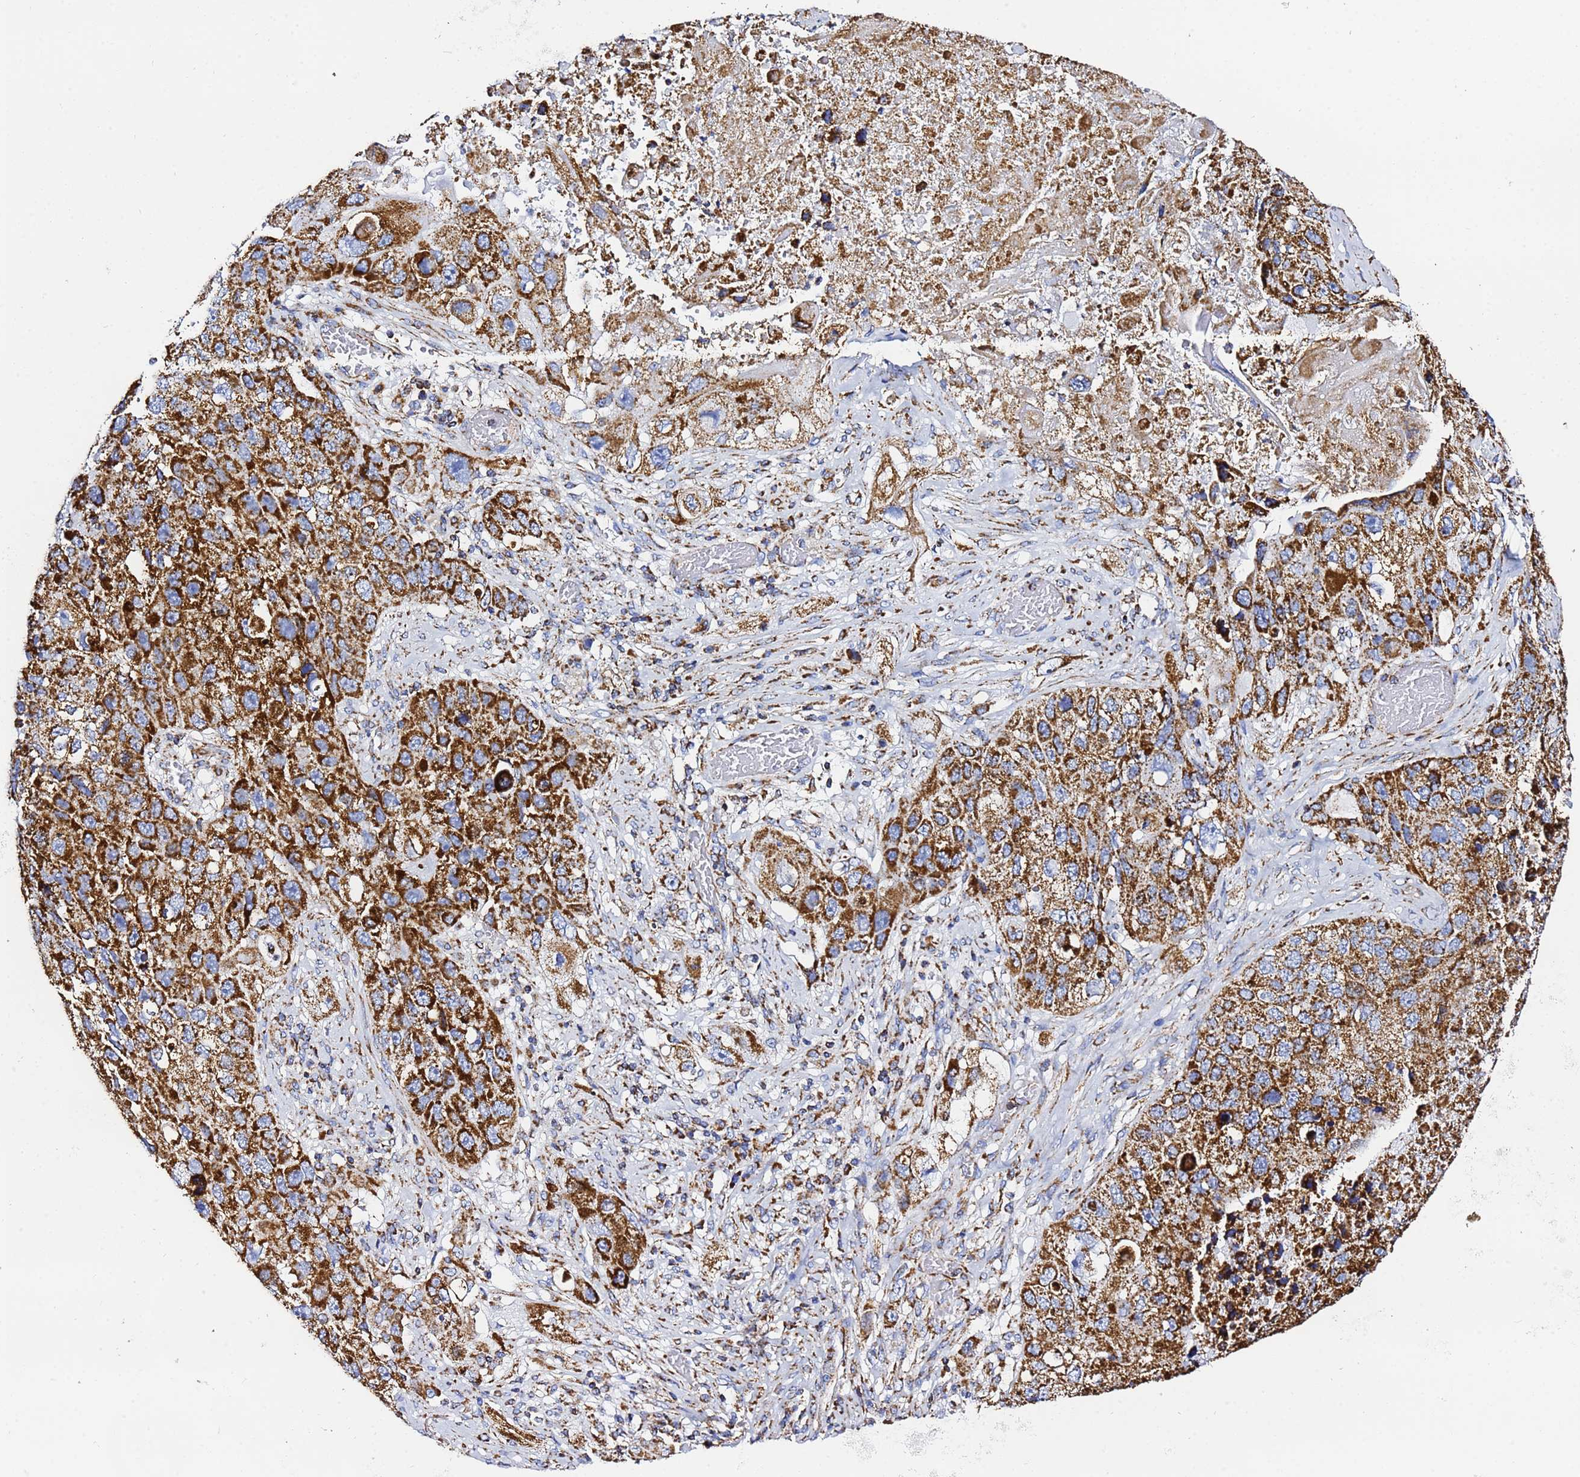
{"staining": {"intensity": "strong", "quantity": ">75%", "location": "cytoplasmic/membranous"}, "tissue": "lung cancer", "cell_type": "Tumor cells", "image_type": "cancer", "snomed": [{"axis": "morphology", "description": "Squamous cell carcinoma, NOS"}, {"axis": "topography", "description": "Lung"}], "caption": "Lung cancer (squamous cell carcinoma) tissue reveals strong cytoplasmic/membranous staining in about >75% of tumor cells (Stains: DAB (3,3'-diaminobenzidine) in brown, nuclei in blue, Microscopy: brightfield microscopy at high magnification).", "gene": "PHB2", "patient": {"sex": "male", "age": 61}}